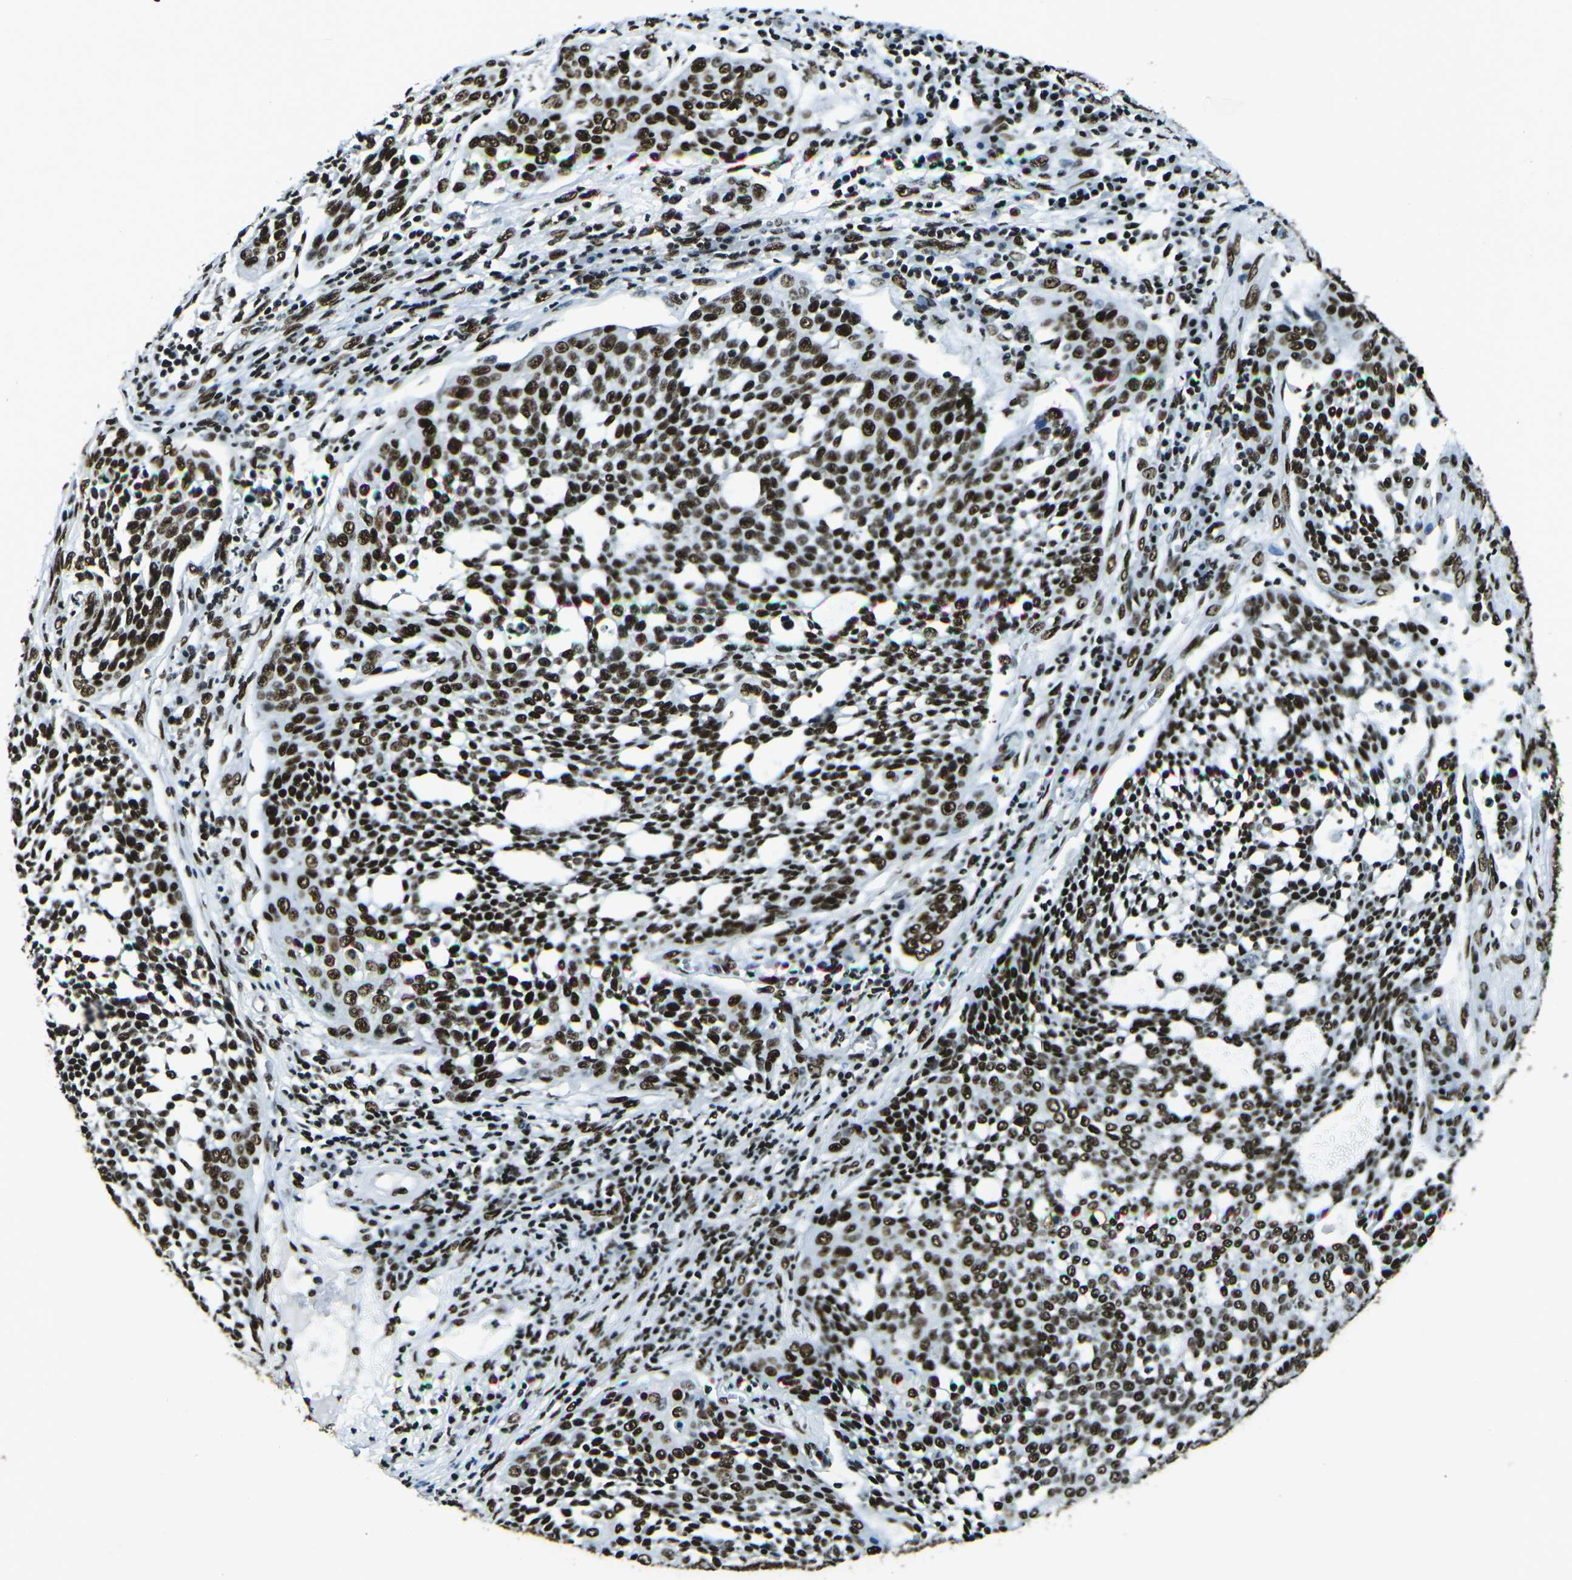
{"staining": {"intensity": "strong", "quantity": ">75%", "location": "nuclear"}, "tissue": "cervical cancer", "cell_type": "Tumor cells", "image_type": "cancer", "snomed": [{"axis": "morphology", "description": "Squamous cell carcinoma, NOS"}, {"axis": "topography", "description": "Cervix"}], "caption": "Tumor cells show high levels of strong nuclear staining in about >75% of cells in squamous cell carcinoma (cervical). (DAB IHC, brown staining for protein, blue staining for nuclei).", "gene": "HNRNPL", "patient": {"sex": "female", "age": 34}}